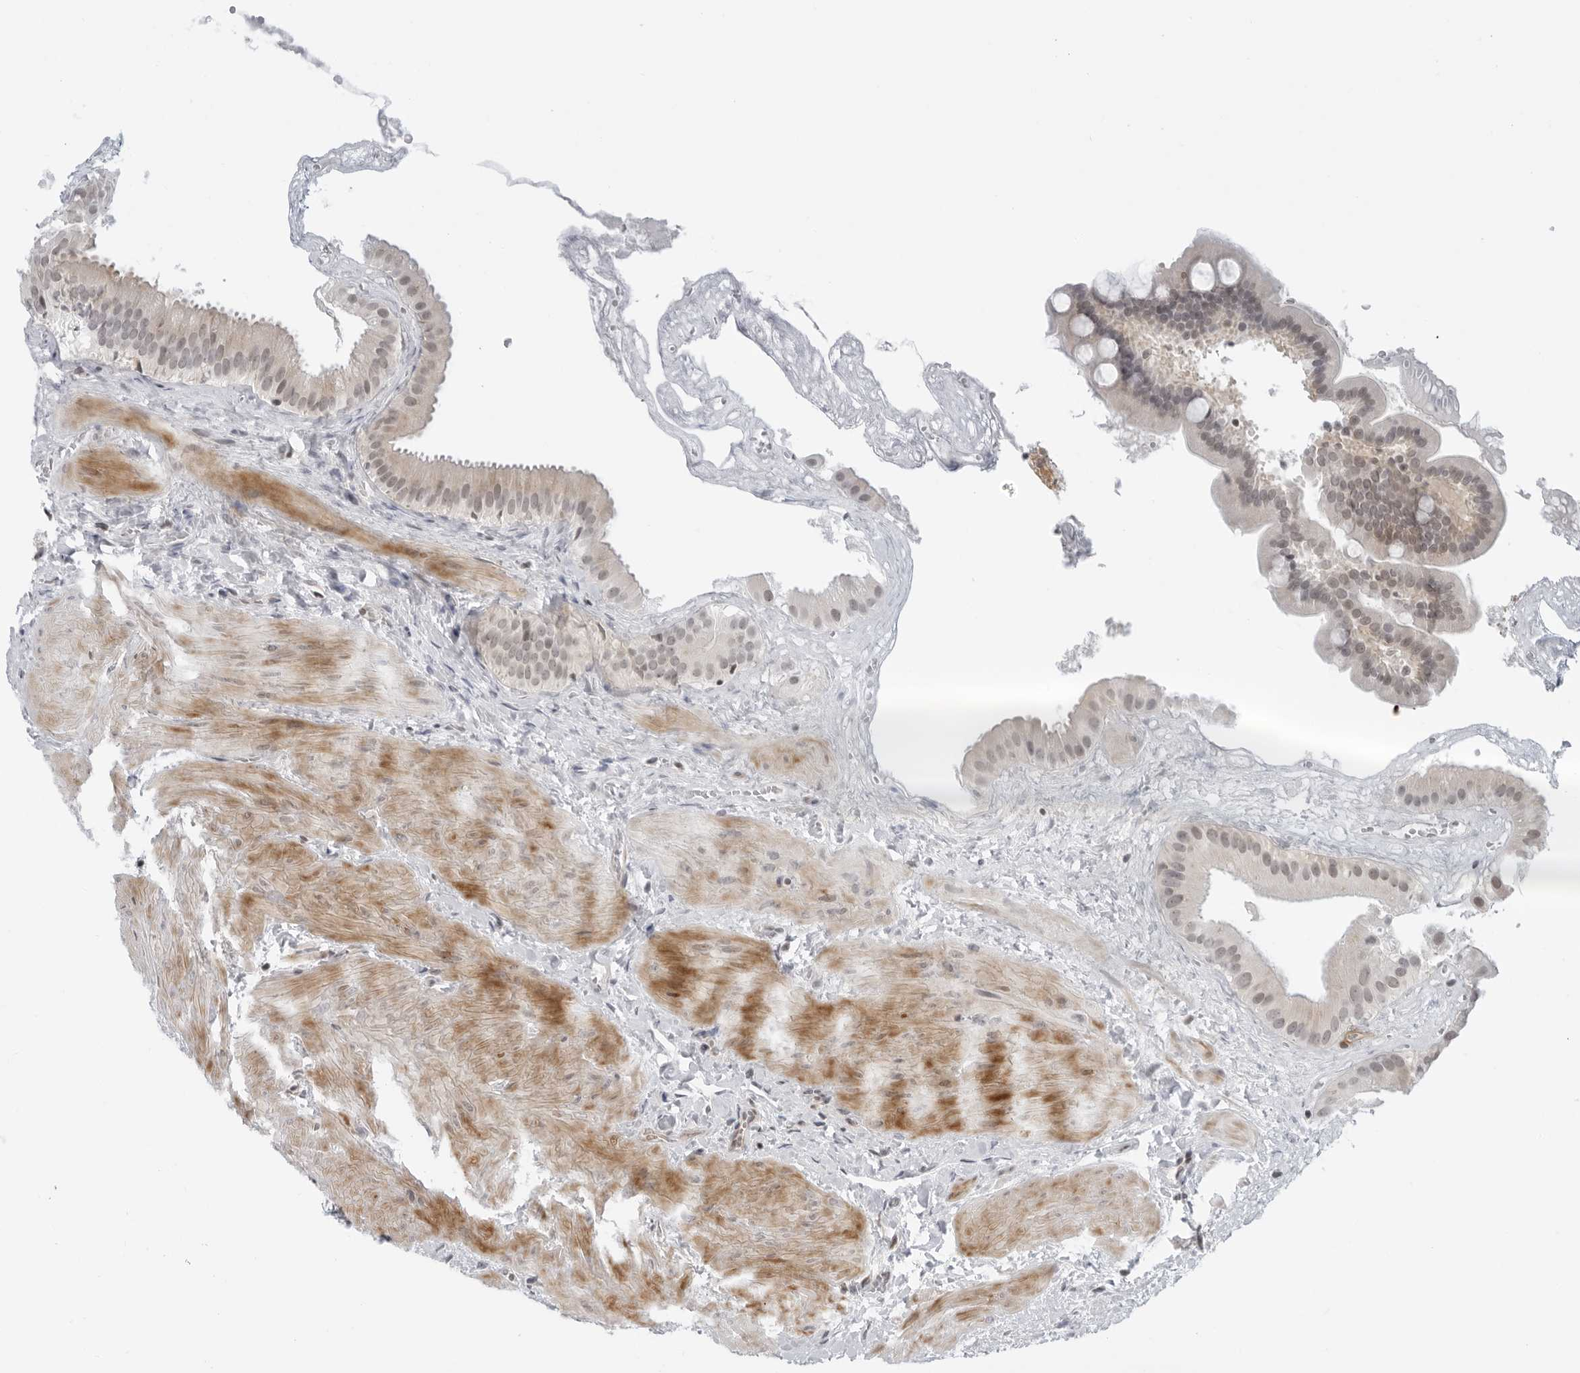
{"staining": {"intensity": "weak", "quantity": "<25%", "location": "nuclear"}, "tissue": "gallbladder", "cell_type": "Glandular cells", "image_type": "normal", "snomed": [{"axis": "morphology", "description": "Normal tissue, NOS"}, {"axis": "topography", "description": "Gallbladder"}], "caption": "Immunohistochemistry (IHC) micrograph of benign gallbladder: gallbladder stained with DAB (3,3'-diaminobenzidine) shows no significant protein expression in glandular cells. The staining was performed using DAB (3,3'-diaminobenzidine) to visualize the protein expression in brown, while the nuclei were stained in blue with hematoxylin (Magnification: 20x).", "gene": "SUGCT", "patient": {"sex": "male", "age": 55}}